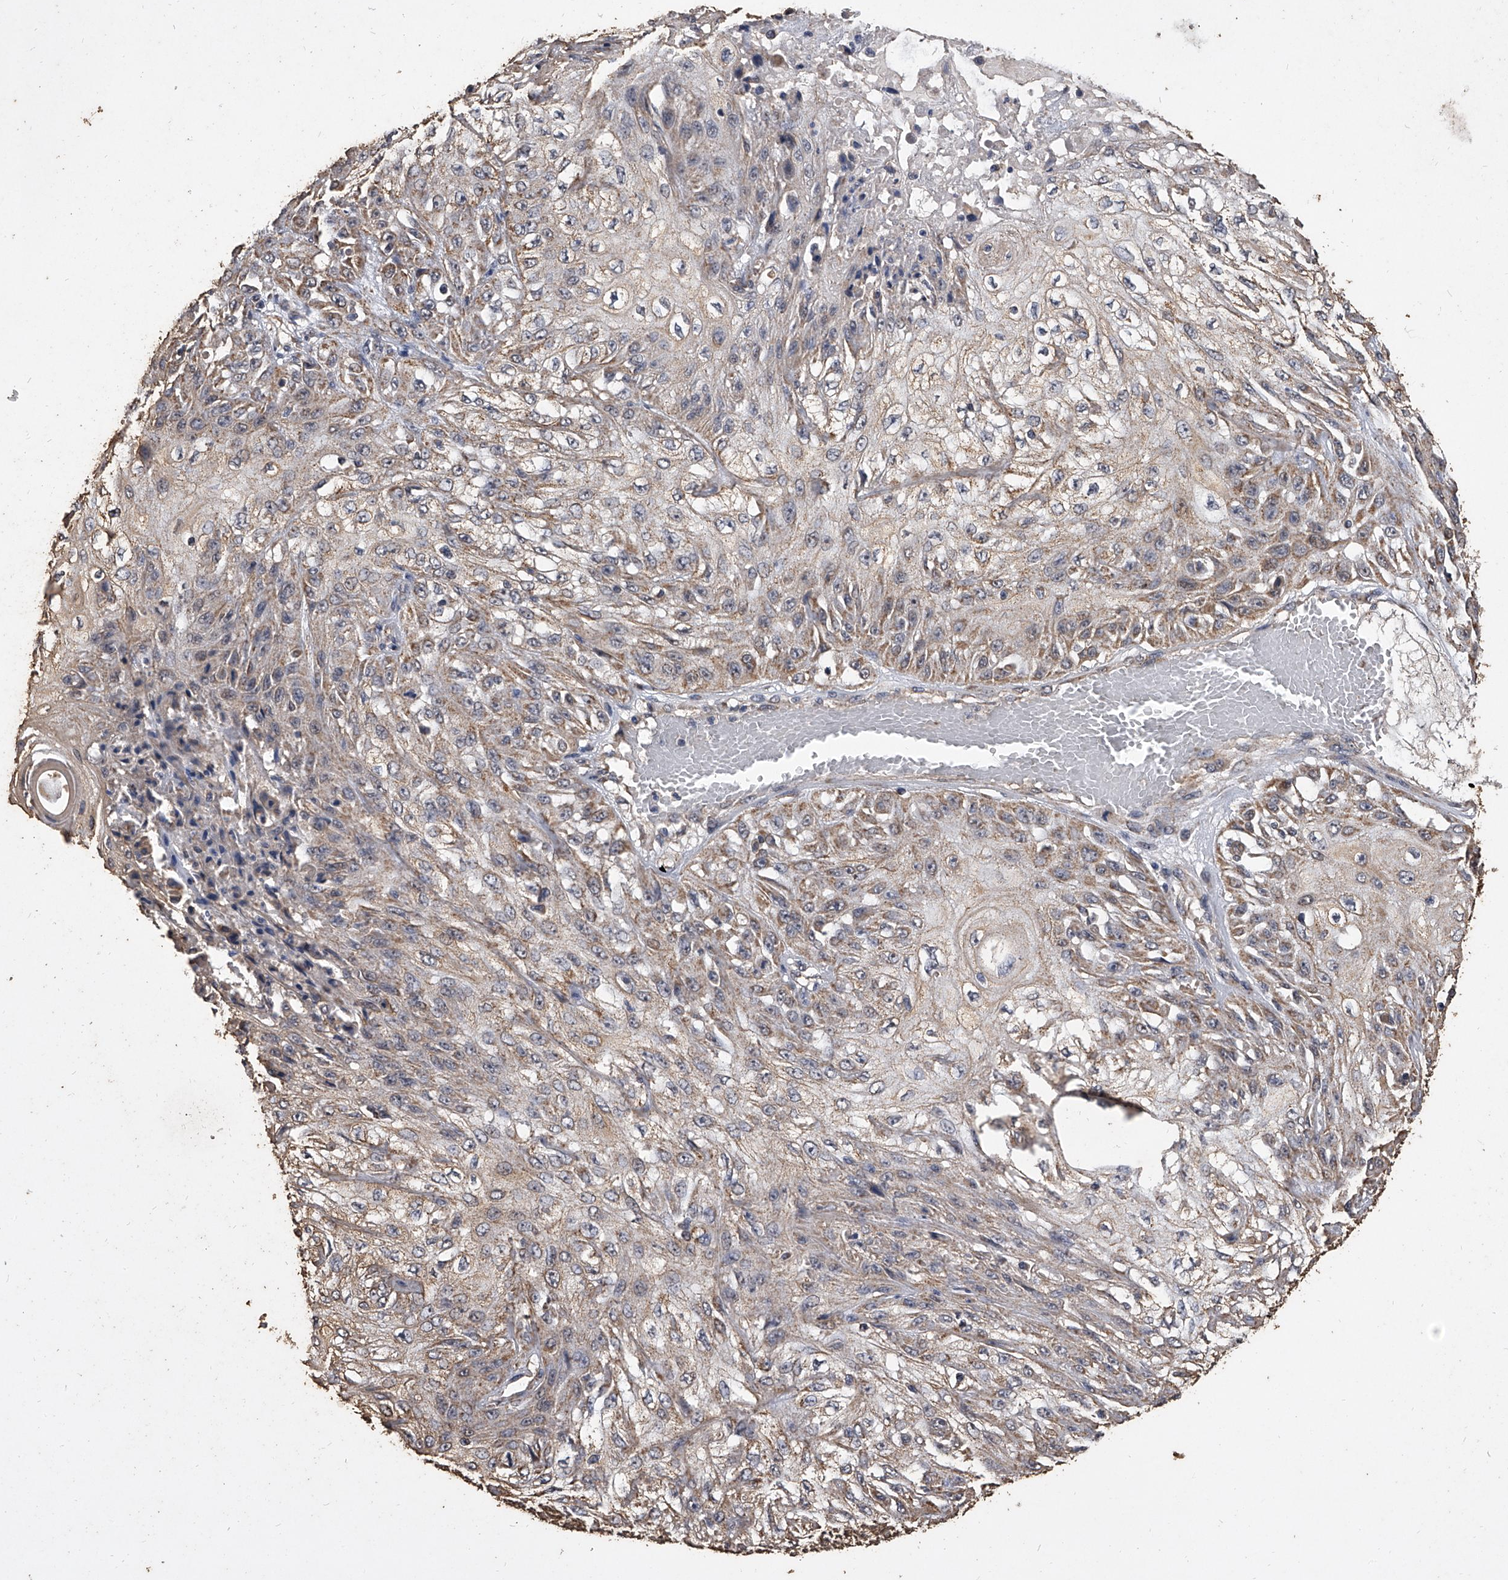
{"staining": {"intensity": "moderate", "quantity": ">75%", "location": "cytoplasmic/membranous"}, "tissue": "skin cancer", "cell_type": "Tumor cells", "image_type": "cancer", "snomed": [{"axis": "morphology", "description": "Squamous cell carcinoma, NOS"}, {"axis": "morphology", "description": "Squamous cell carcinoma, metastatic, NOS"}, {"axis": "topography", "description": "Skin"}, {"axis": "topography", "description": "Lymph node"}], "caption": "DAB immunohistochemical staining of skin cancer (squamous cell carcinoma) shows moderate cytoplasmic/membranous protein positivity in about >75% of tumor cells.", "gene": "MRPL28", "patient": {"sex": "male", "age": 75}}